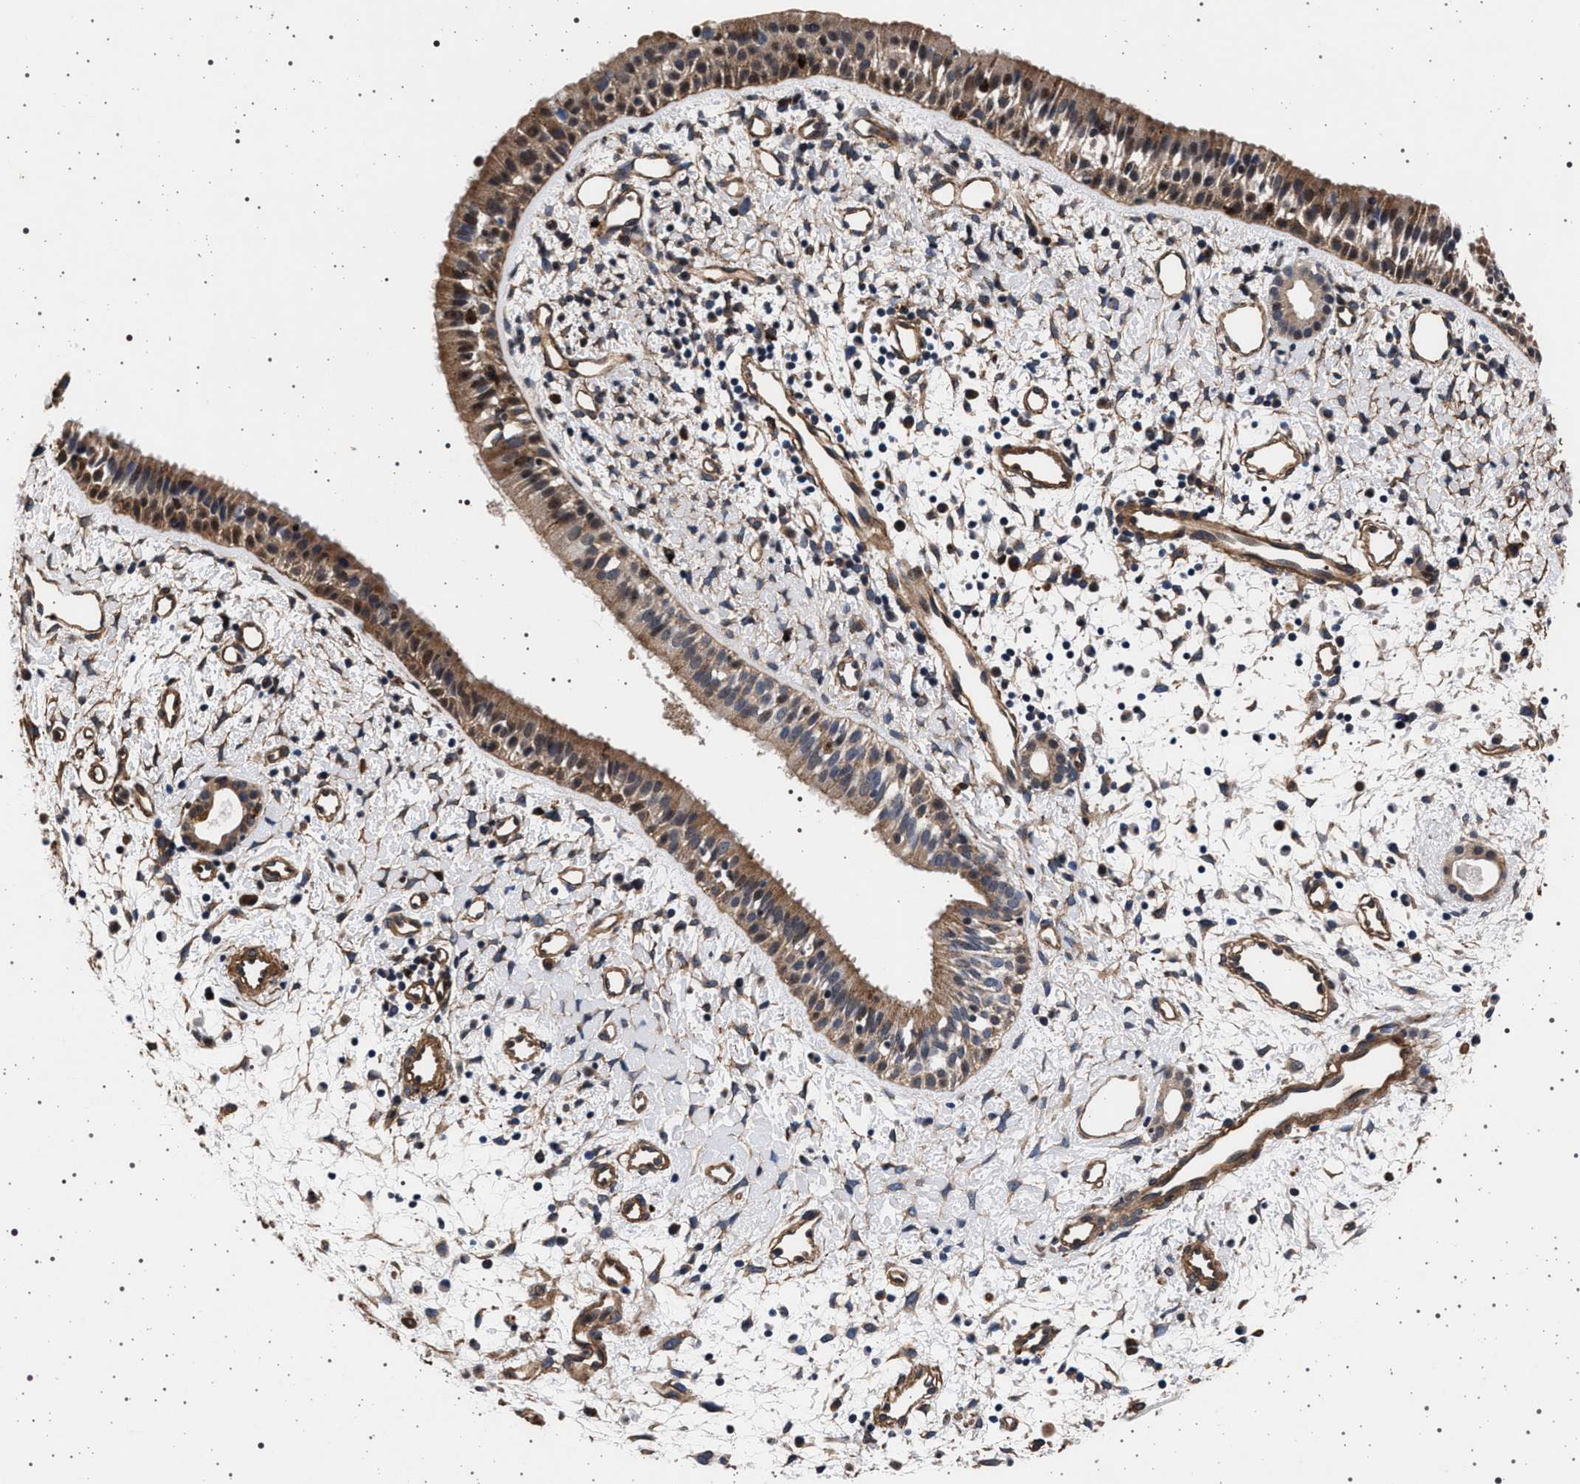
{"staining": {"intensity": "moderate", "quantity": ">75%", "location": "cytoplasmic/membranous,nuclear"}, "tissue": "nasopharynx", "cell_type": "Respiratory epithelial cells", "image_type": "normal", "snomed": [{"axis": "morphology", "description": "Normal tissue, NOS"}, {"axis": "topography", "description": "Nasopharynx"}], "caption": "Protein positivity by immunohistochemistry exhibits moderate cytoplasmic/membranous,nuclear positivity in about >75% of respiratory epithelial cells in benign nasopharynx.", "gene": "KCNK6", "patient": {"sex": "male", "age": 22}}